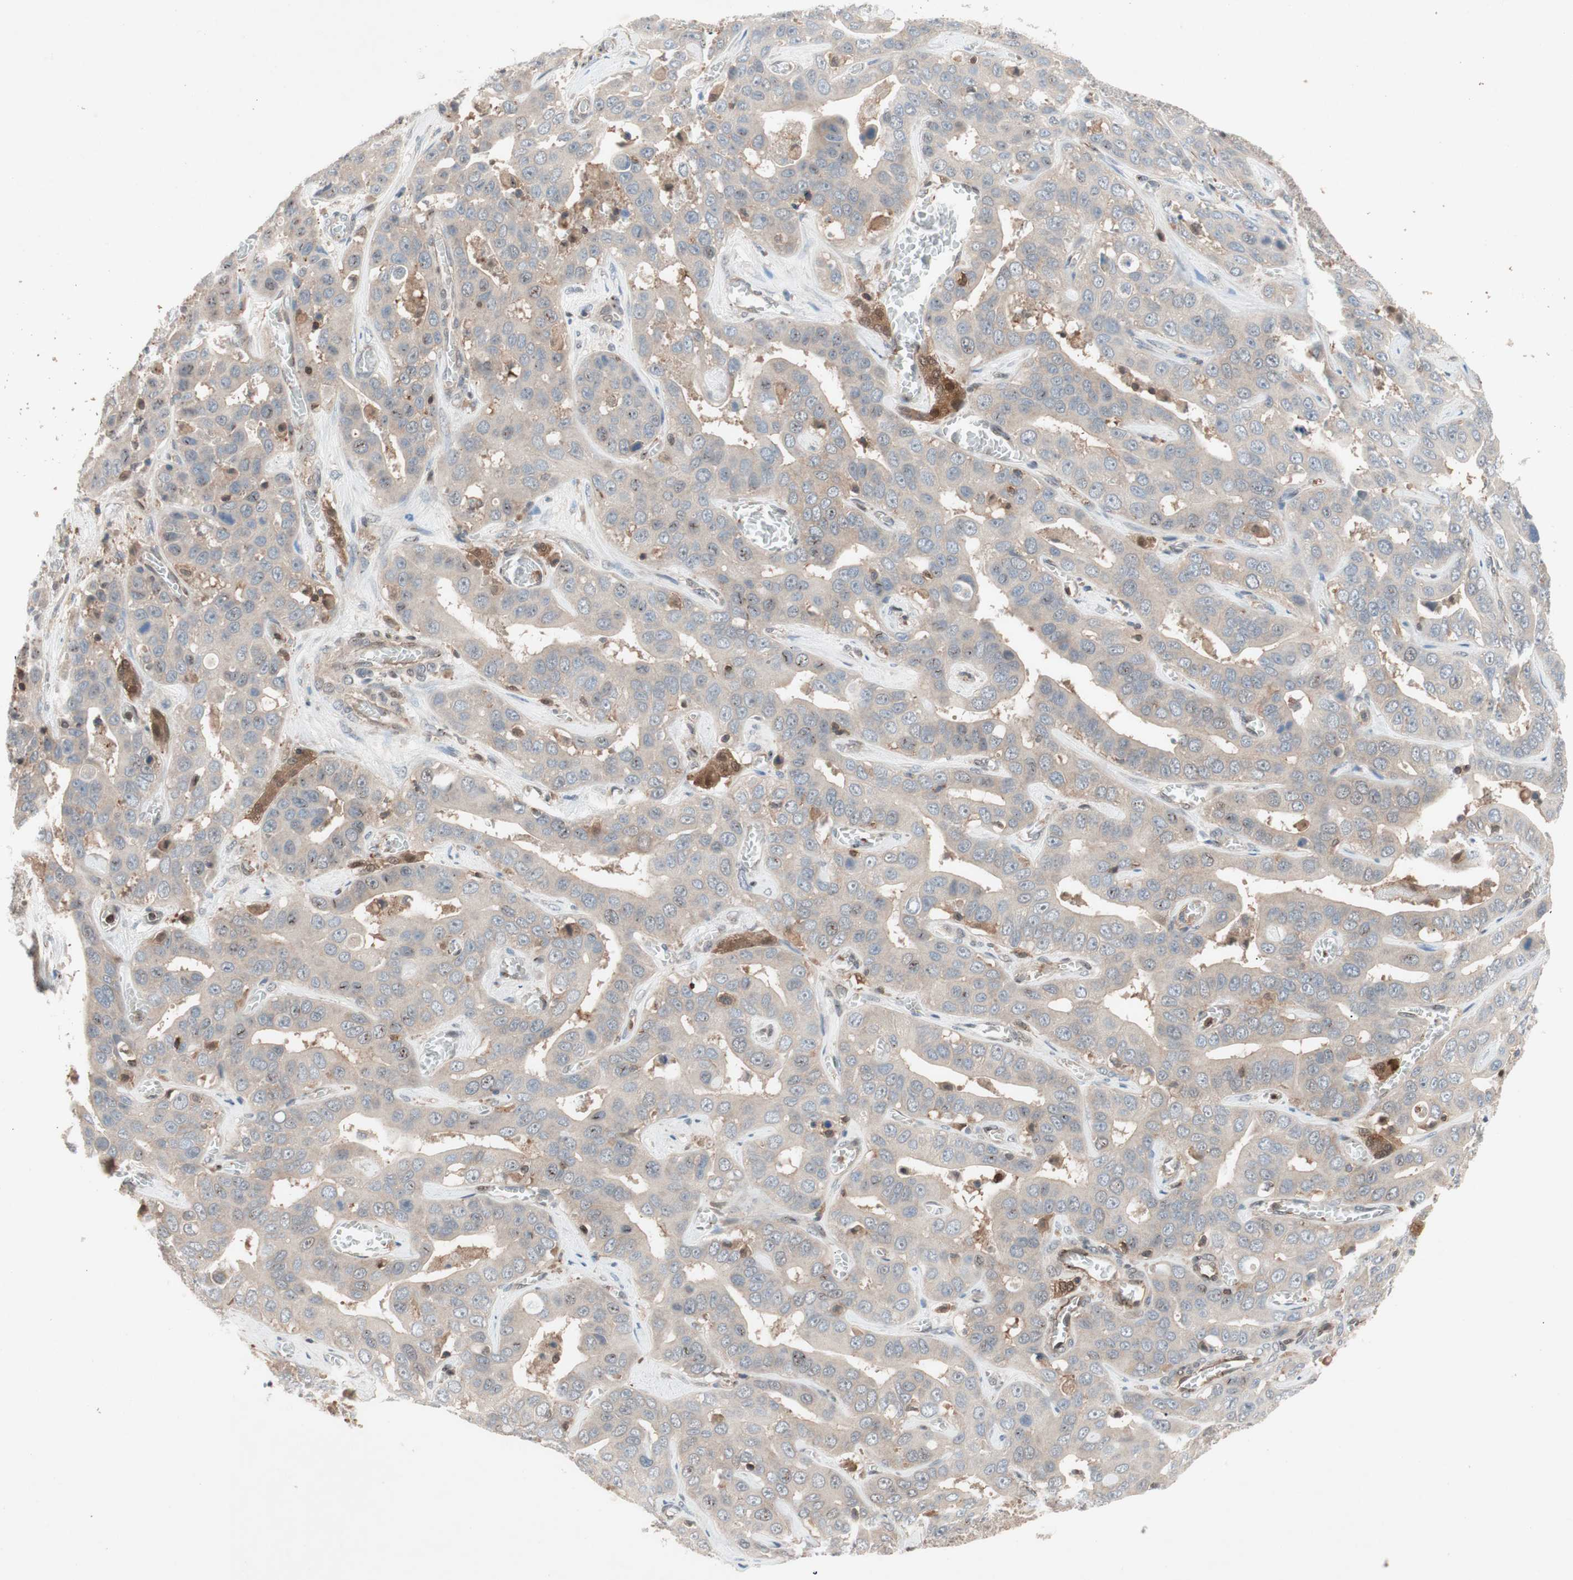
{"staining": {"intensity": "weak", "quantity": ">75%", "location": "cytoplasmic/membranous"}, "tissue": "liver cancer", "cell_type": "Tumor cells", "image_type": "cancer", "snomed": [{"axis": "morphology", "description": "Cholangiocarcinoma"}, {"axis": "topography", "description": "Liver"}], "caption": "Weak cytoplasmic/membranous protein expression is appreciated in approximately >75% of tumor cells in liver cholangiocarcinoma.", "gene": "GALT", "patient": {"sex": "female", "age": 52}}